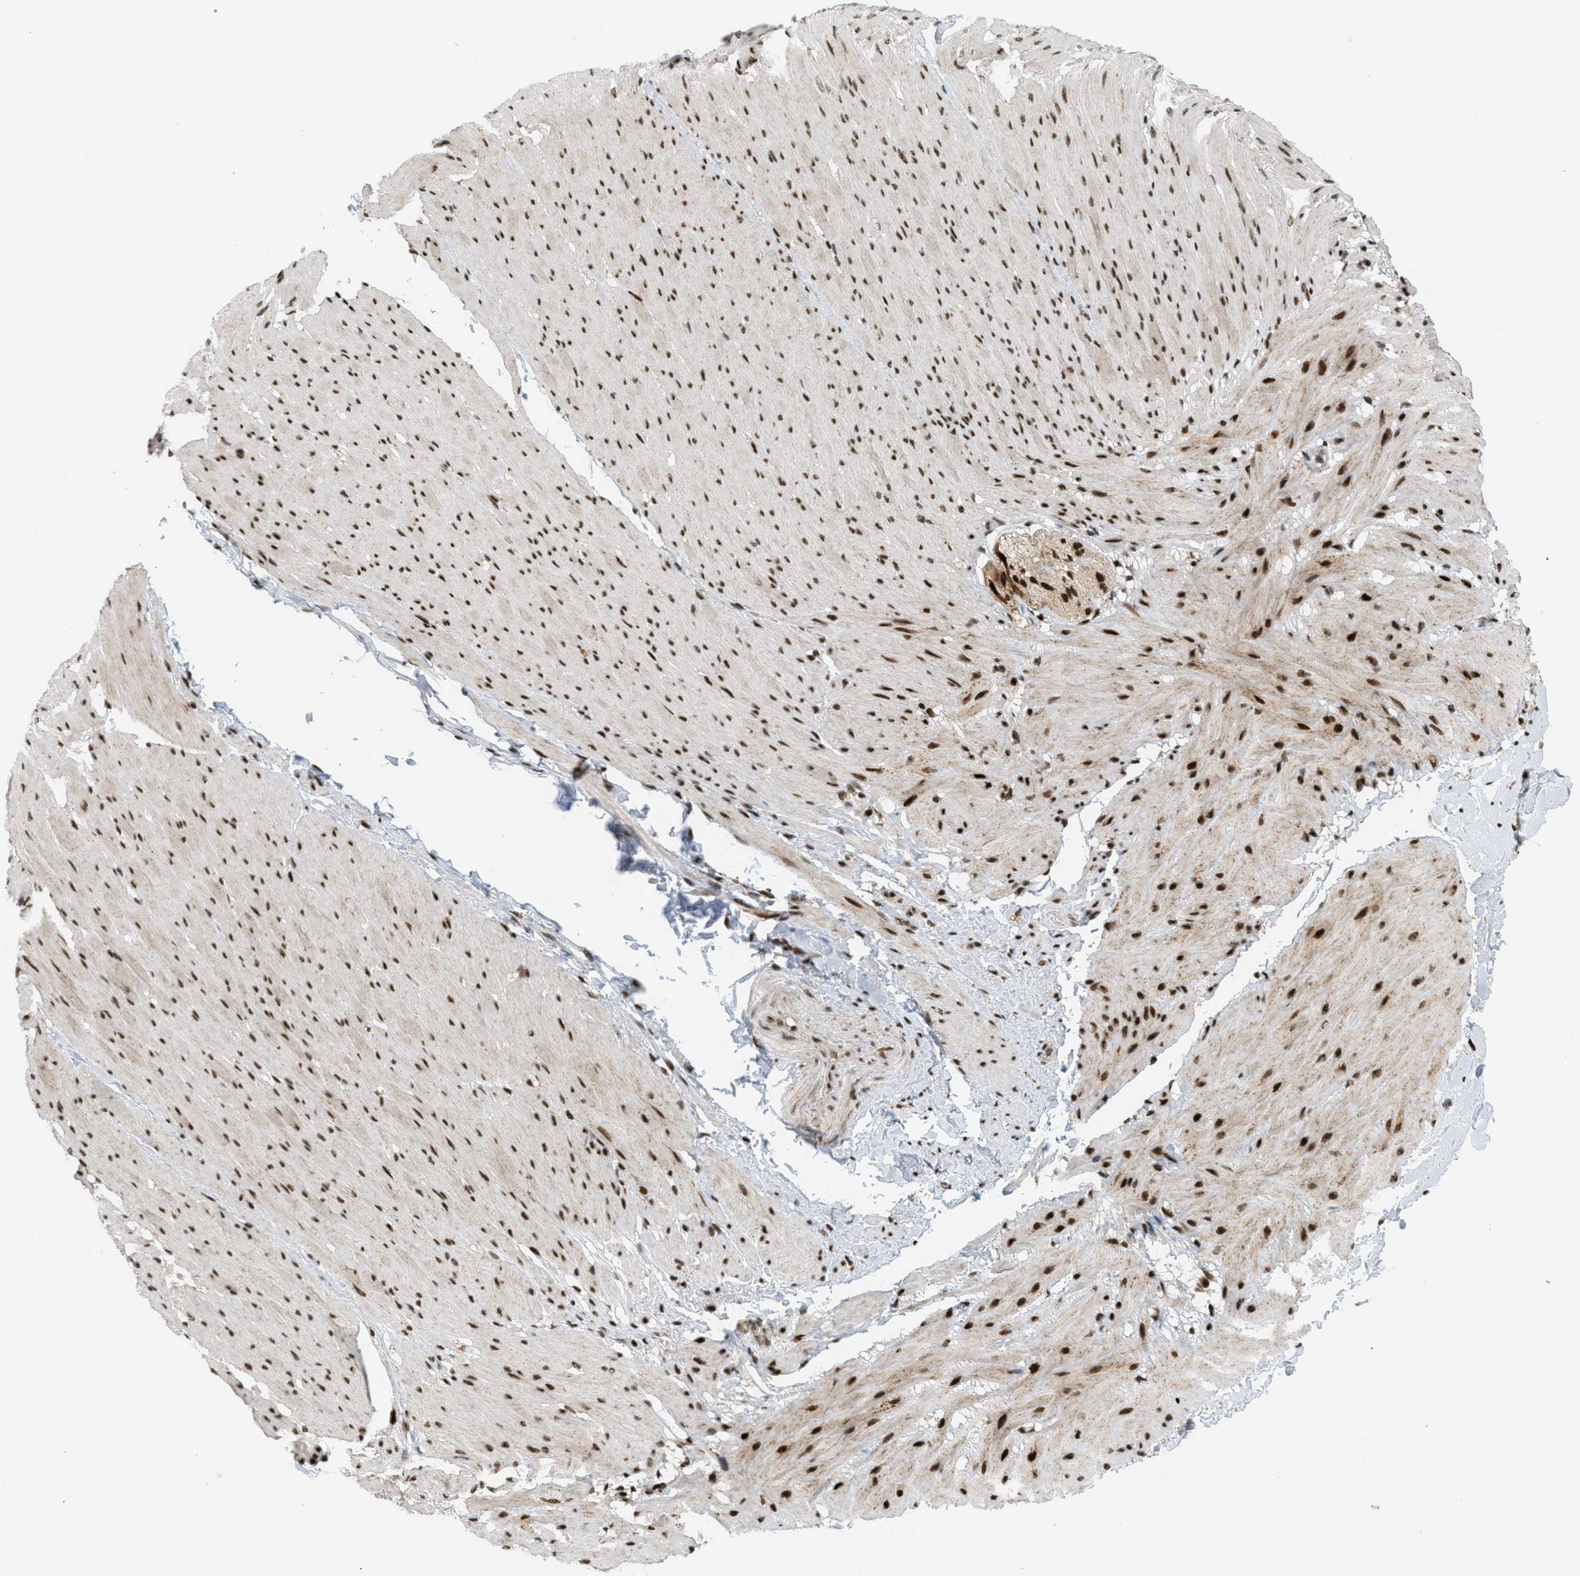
{"staining": {"intensity": "strong", "quantity": ">75%", "location": "cytoplasmic/membranous,nuclear"}, "tissue": "smooth muscle", "cell_type": "Smooth muscle cells", "image_type": "normal", "snomed": [{"axis": "morphology", "description": "Normal tissue, NOS"}, {"axis": "topography", "description": "Smooth muscle"}, {"axis": "topography", "description": "Colon"}], "caption": "Protein expression analysis of benign smooth muscle demonstrates strong cytoplasmic/membranous,nuclear positivity in approximately >75% of smooth muscle cells. Nuclei are stained in blue.", "gene": "TLK1", "patient": {"sex": "male", "age": 67}}